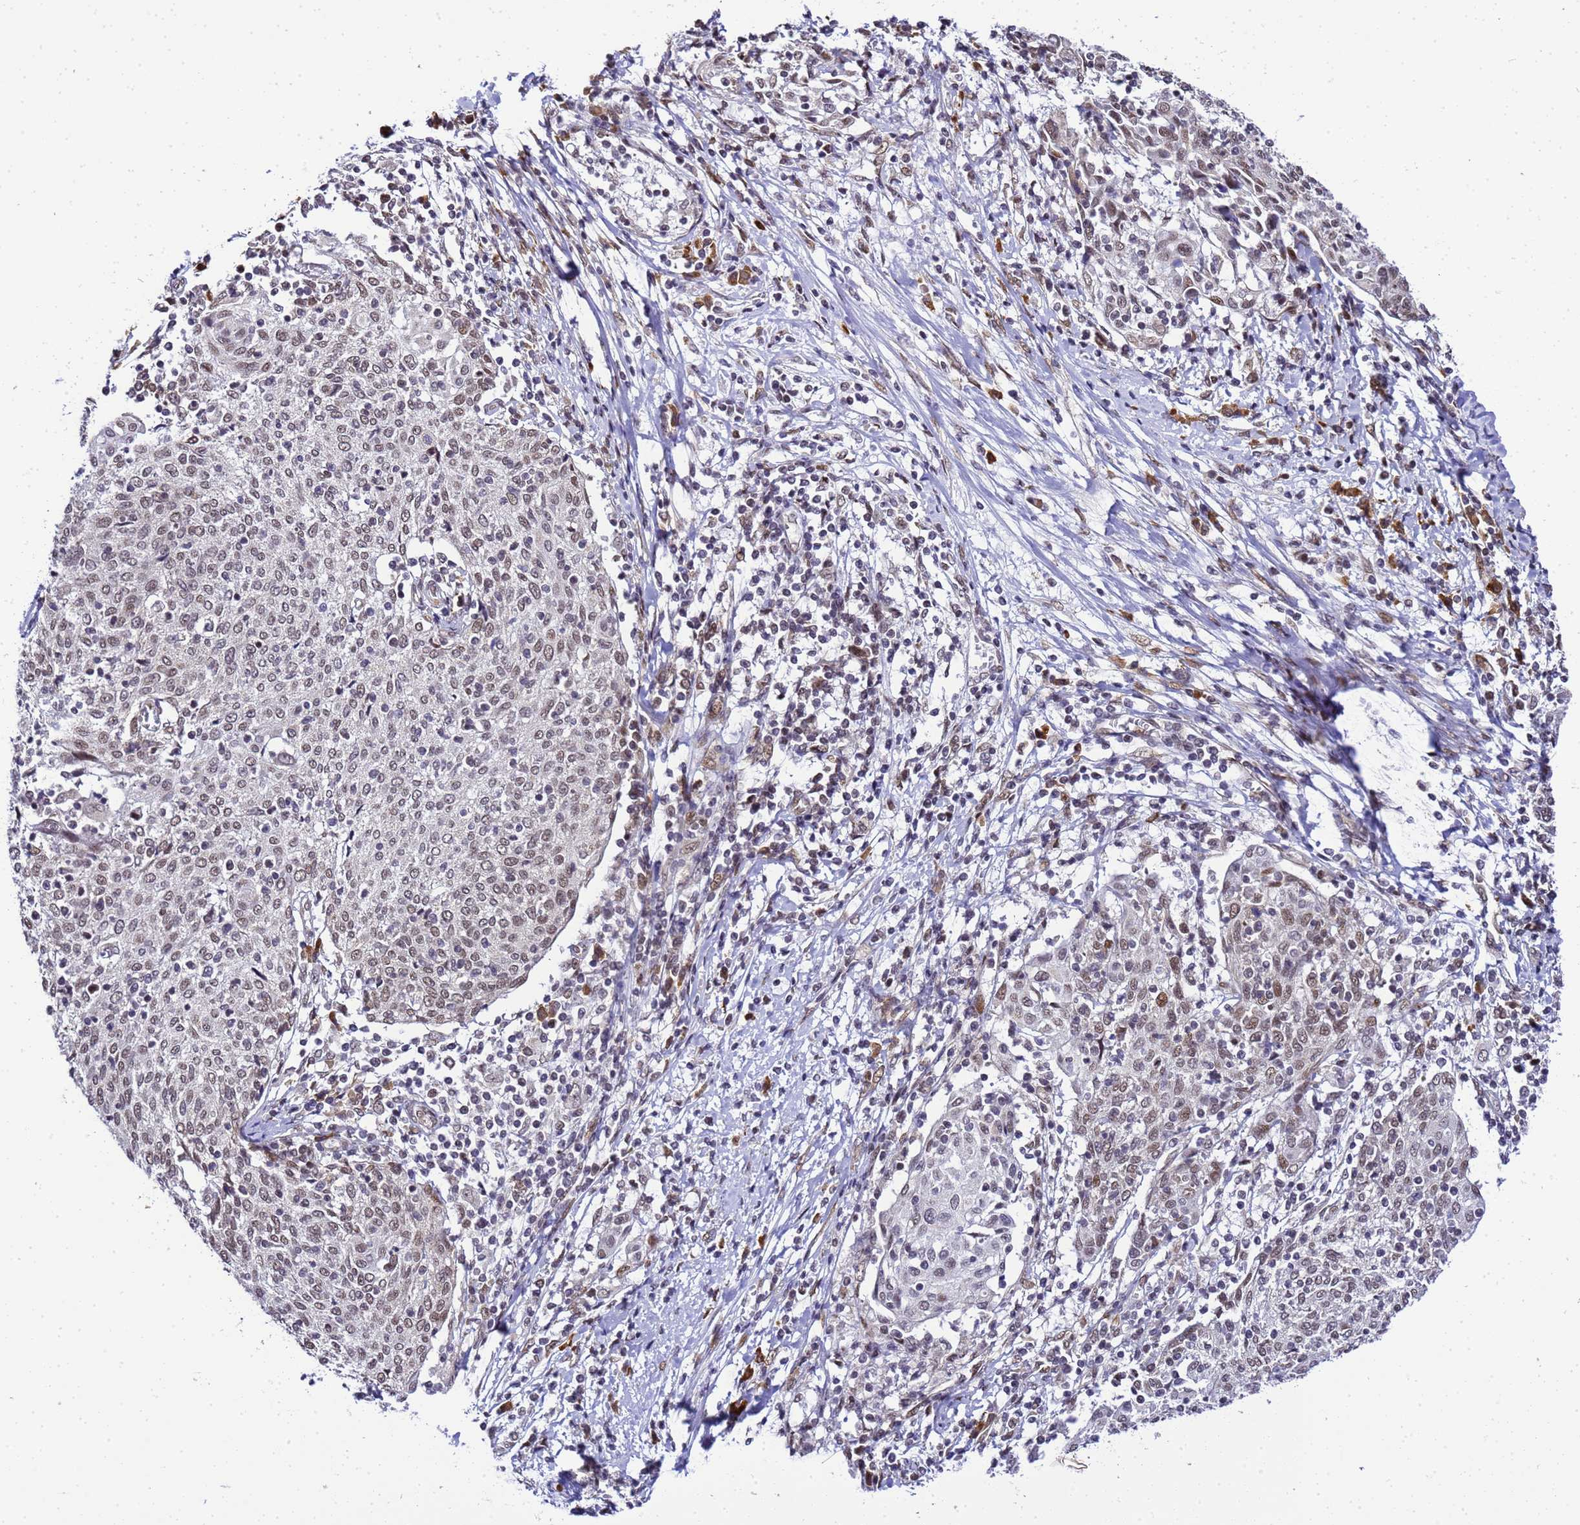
{"staining": {"intensity": "weak", "quantity": "<25%", "location": "nuclear"}, "tissue": "cervical cancer", "cell_type": "Tumor cells", "image_type": "cancer", "snomed": [{"axis": "morphology", "description": "Squamous cell carcinoma, NOS"}, {"axis": "topography", "description": "Cervix"}], "caption": "Tumor cells are negative for protein expression in human cervical cancer. (DAB immunohistochemistry, high magnification).", "gene": "SMN1", "patient": {"sex": "female", "age": 52}}